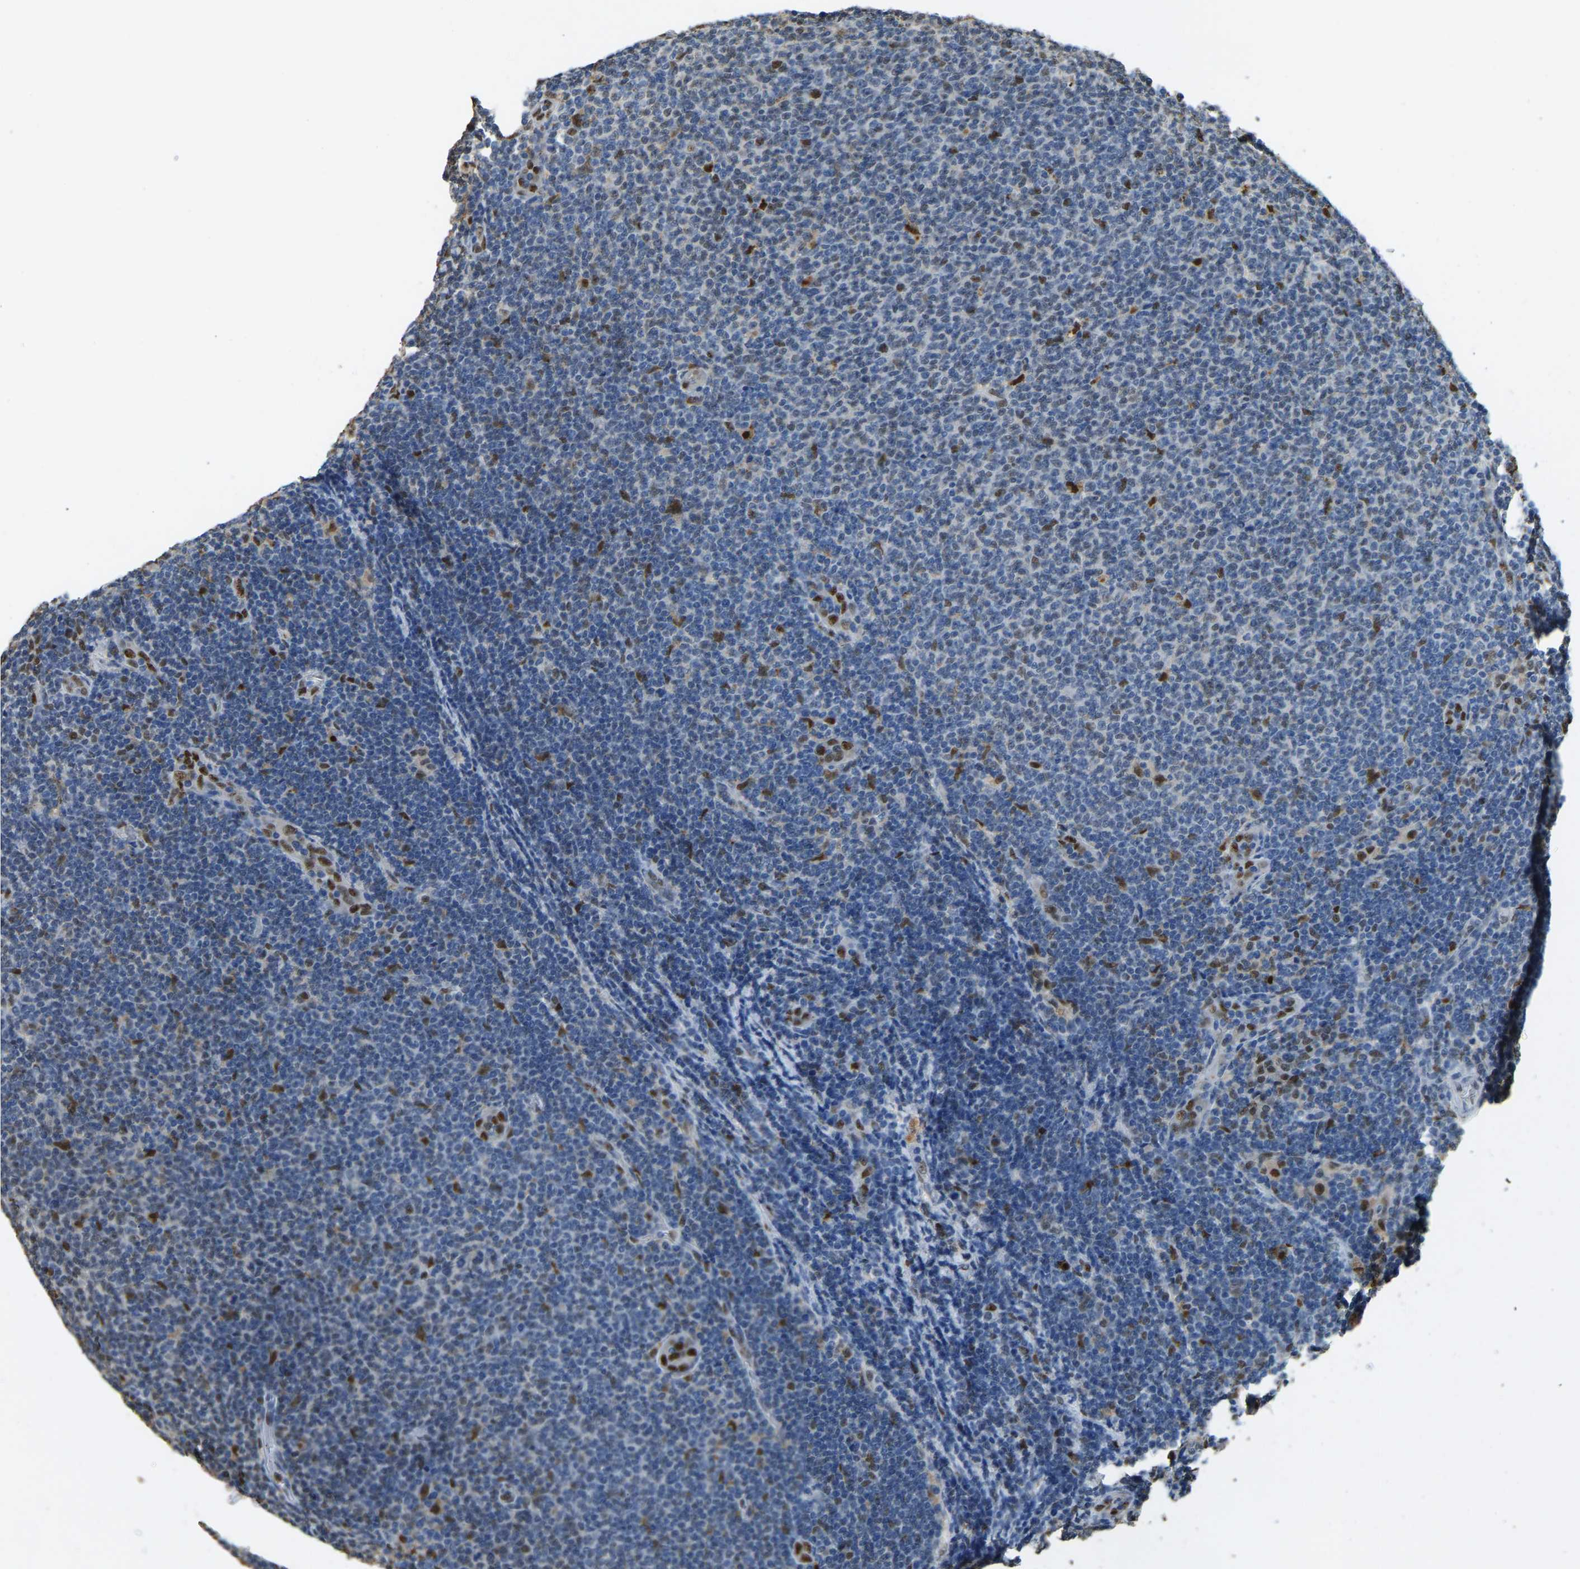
{"staining": {"intensity": "moderate", "quantity": "<25%", "location": "nuclear"}, "tissue": "lymphoma", "cell_type": "Tumor cells", "image_type": "cancer", "snomed": [{"axis": "morphology", "description": "Malignant lymphoma, non-Hodgkin's type, Low grade"}, {"axis": "topography", "description": "Lymph node"}], "caption": "Moderate nuclear expression for a protein is appreciated in approximately <25% of tumor cells of malignant lymphoma, non-Hodgkin's type (low-grade) using immunohistochemistry.", "gene": "NANS", "patient": {"sex": "male", "age": 66}}